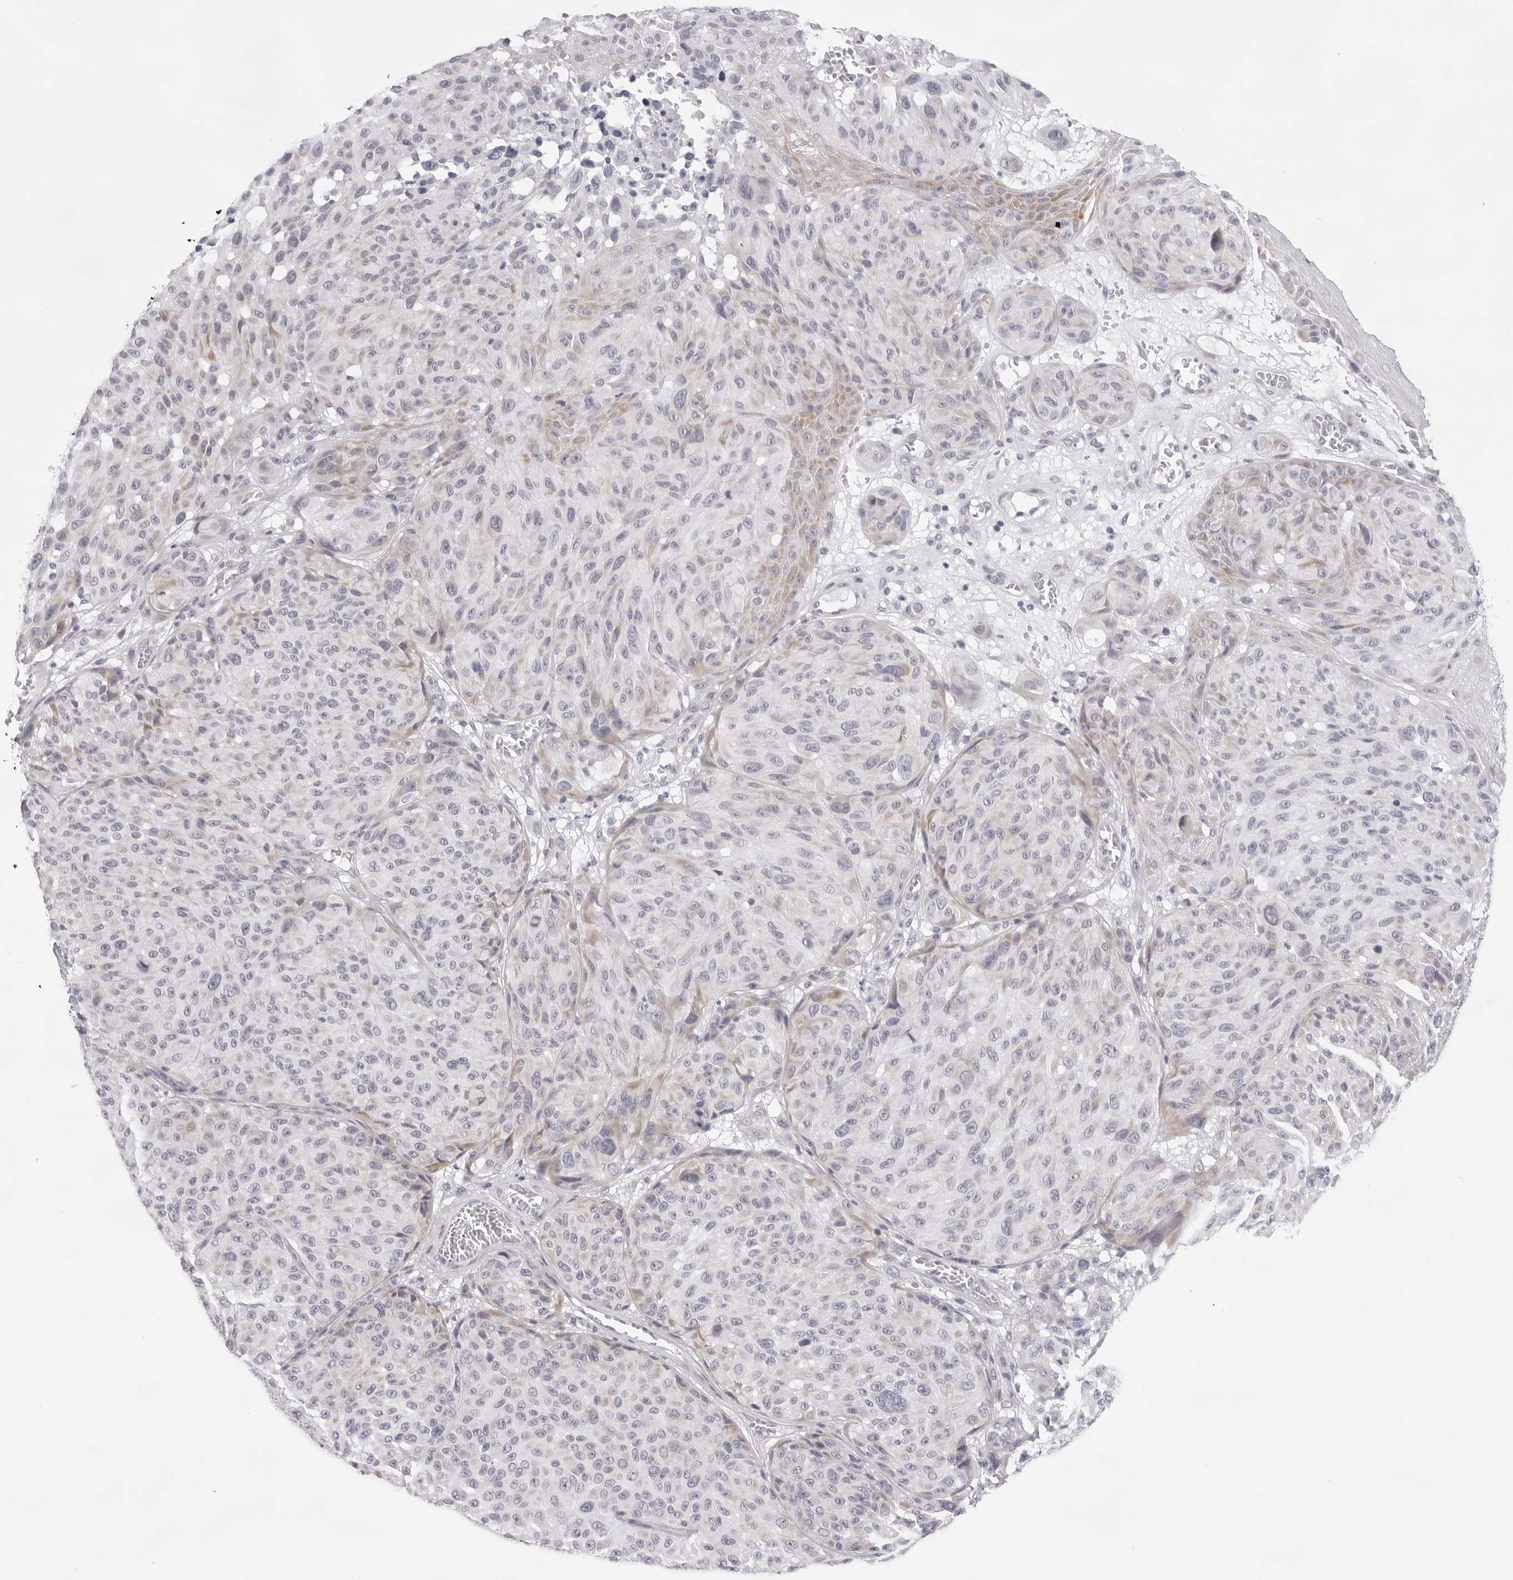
{"staining": {"intensity": "negative", "quantity": "none", "location": "none"}, "tissue": "melanoma", "cell_type": "Tumor cells", "image_type": "cancer", "snomed": [{"axis": "morphology", "description": "Malignant melanoma, NOS"}, {"axis": "topography", "description": "Skin"}], "caption": "Tumor cells are negative for brown protein staining in malignant melanoma.", "gene": "SMIM2", "patient": {"sex": "male", "age": 83}}